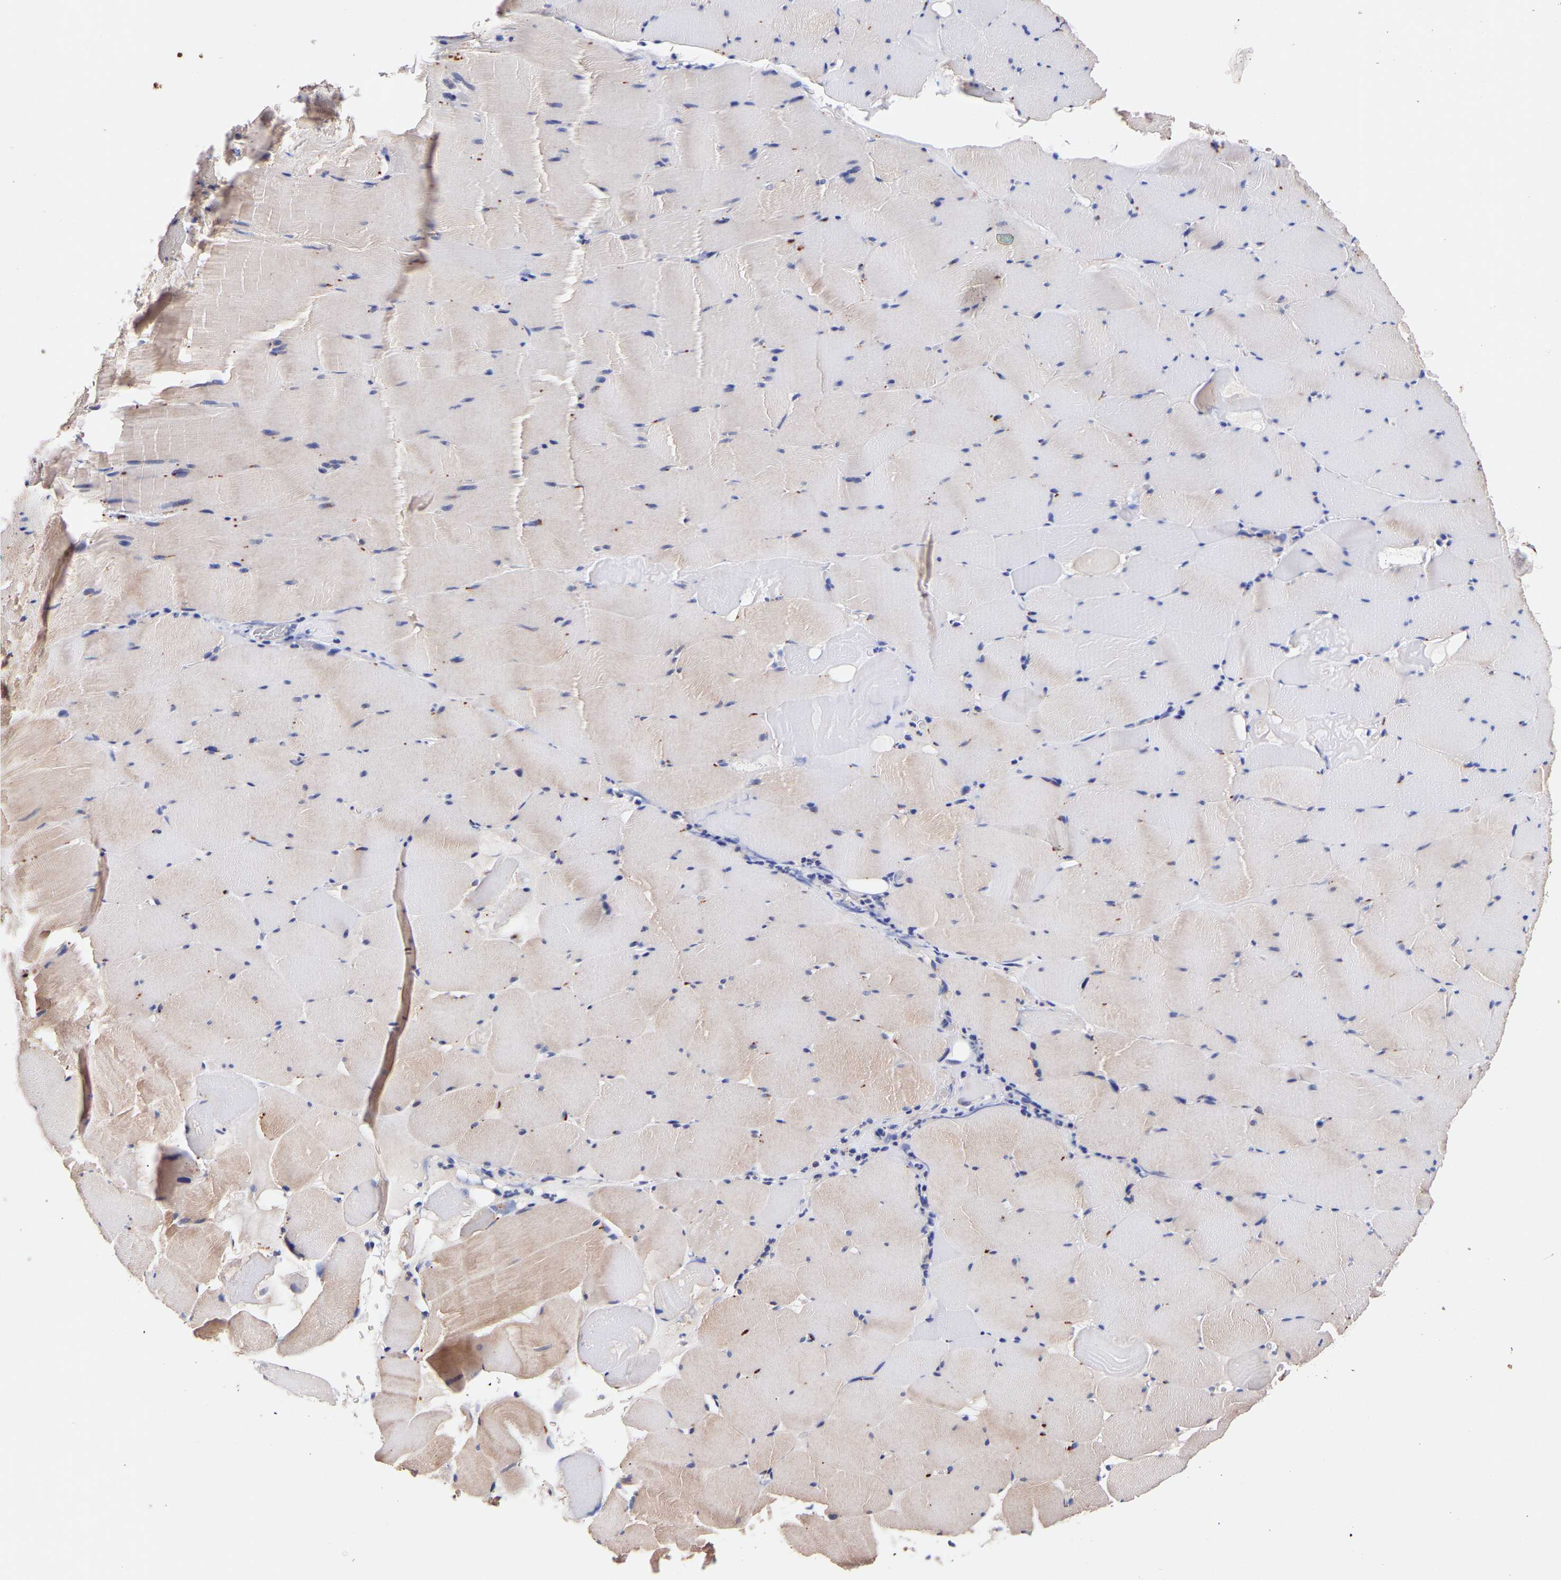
{"staining": {"intensity": "weak", "quantity": "25%-75%", "location": "cytoplasmic/membranous"}, "tissue": "skeletal muscle", "cell_type": "Myocytes", "image_type": "normal", "snomed": [{"axis": "morphology", "description": "Normal tissue, NOS"}, {"axis": "topography", "description": "Skeletal muscle"}], "caption": "Myocytes exhibit low levels of weak cytoplasmic/membranous staining in about 25%-75% of cells in benign skeletal muscle.", "gene": "SEM1", "patient": {"sex": "male", "age": 62}}